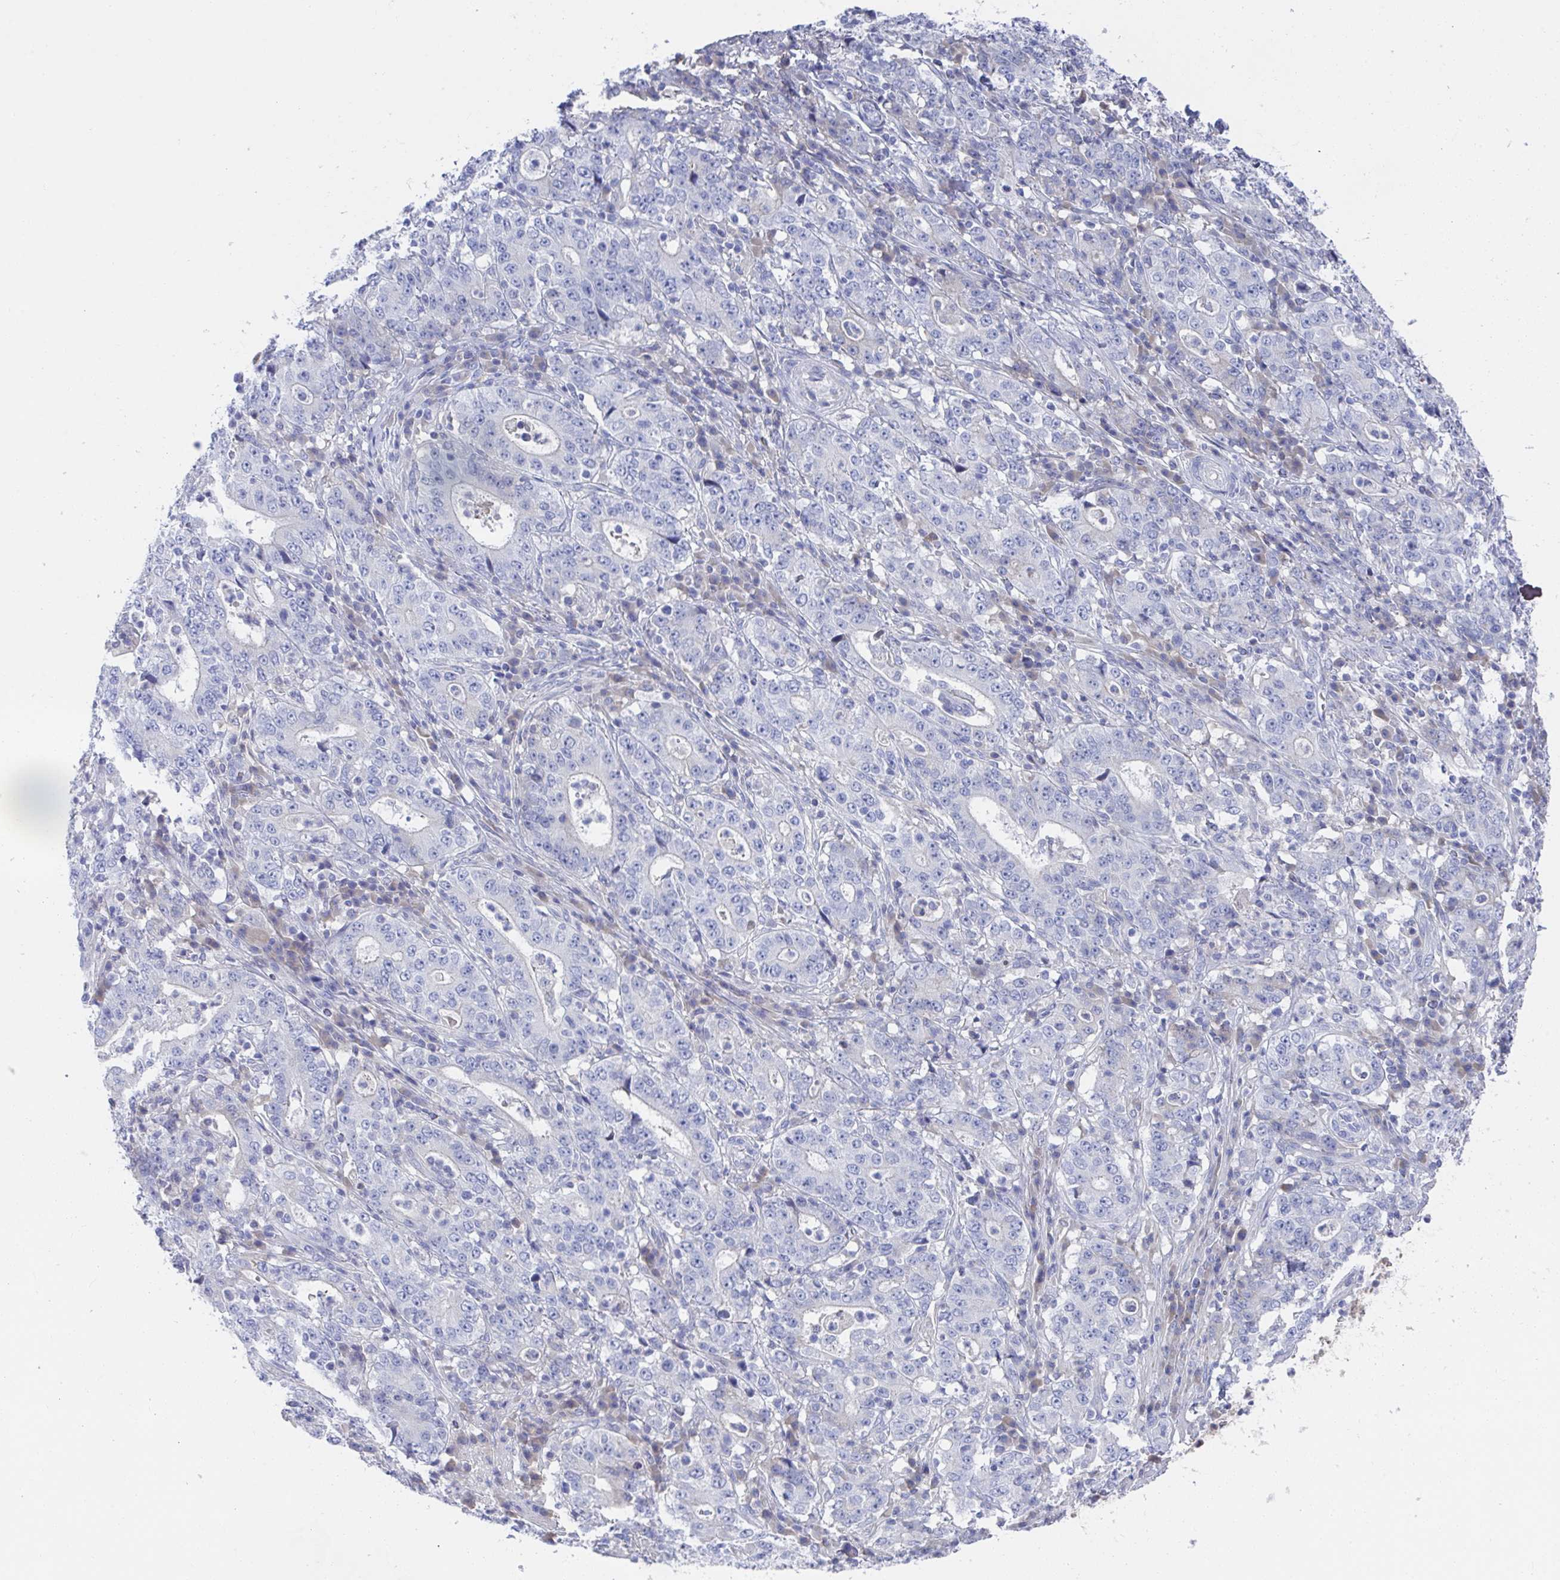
{"staining": {"intensity": "negative", "quantity": "none", "location": "none"}, "tissue": "stomach cancer", "cell_type": "Tumor cells", "image_type": "cancer", "snomed": [{"axis": "morphology", "description": "Normal tissue, NOS"}, {"axis": "morphology", "description": "Adenocarcinoma, NOS"}, {"axis": "topography", "description": "Stomach, upper"}, {"axis": "topography", "description": "Stomach"}], "caption": "The micrograph demonstrates no significant expression in tumor cells of stomach cancer.", "gene": "TNFAIP6", "patient": {"sex": "male", "age": 59}}